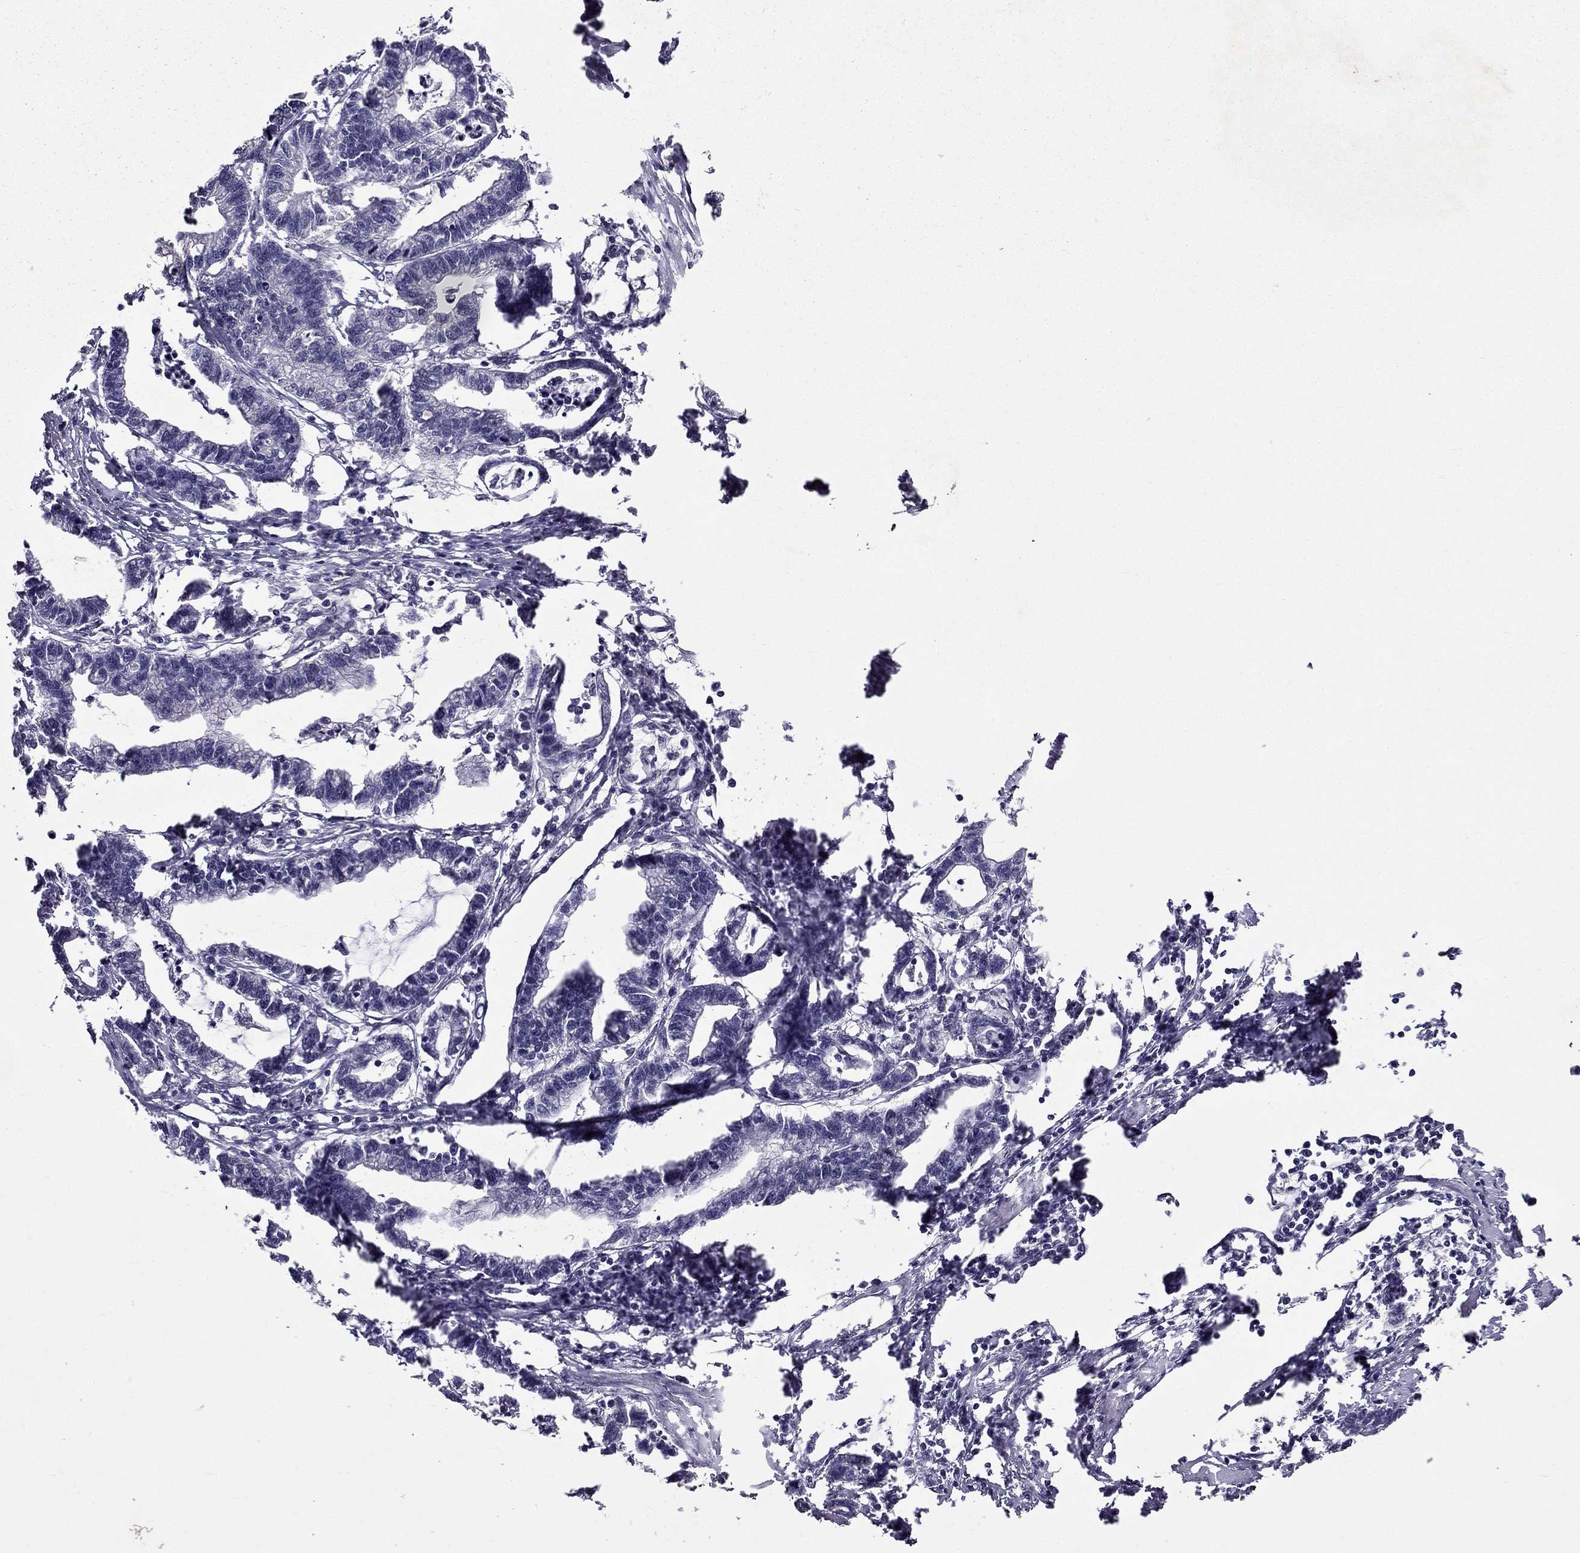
{"staining": {"intensity": "negative", "quantity": "none", "location": "none"}, "tissue": "stomach cancer", "cell_type": "Tumor cells", "image_type": "cancer", "snomed": [{"axis": "morphology", "description": "Adenocarcinoma, NOS"}, {"axis": "topography", "description": "Stomach"}], "caption": "A high-resolution image shows immunohistochemistry staining of stomach adenocarcinoma, which reveals no significant expression in tumor cells.", "gene": "ZNF420", "patient": {"sex": "male", "age": 83}}